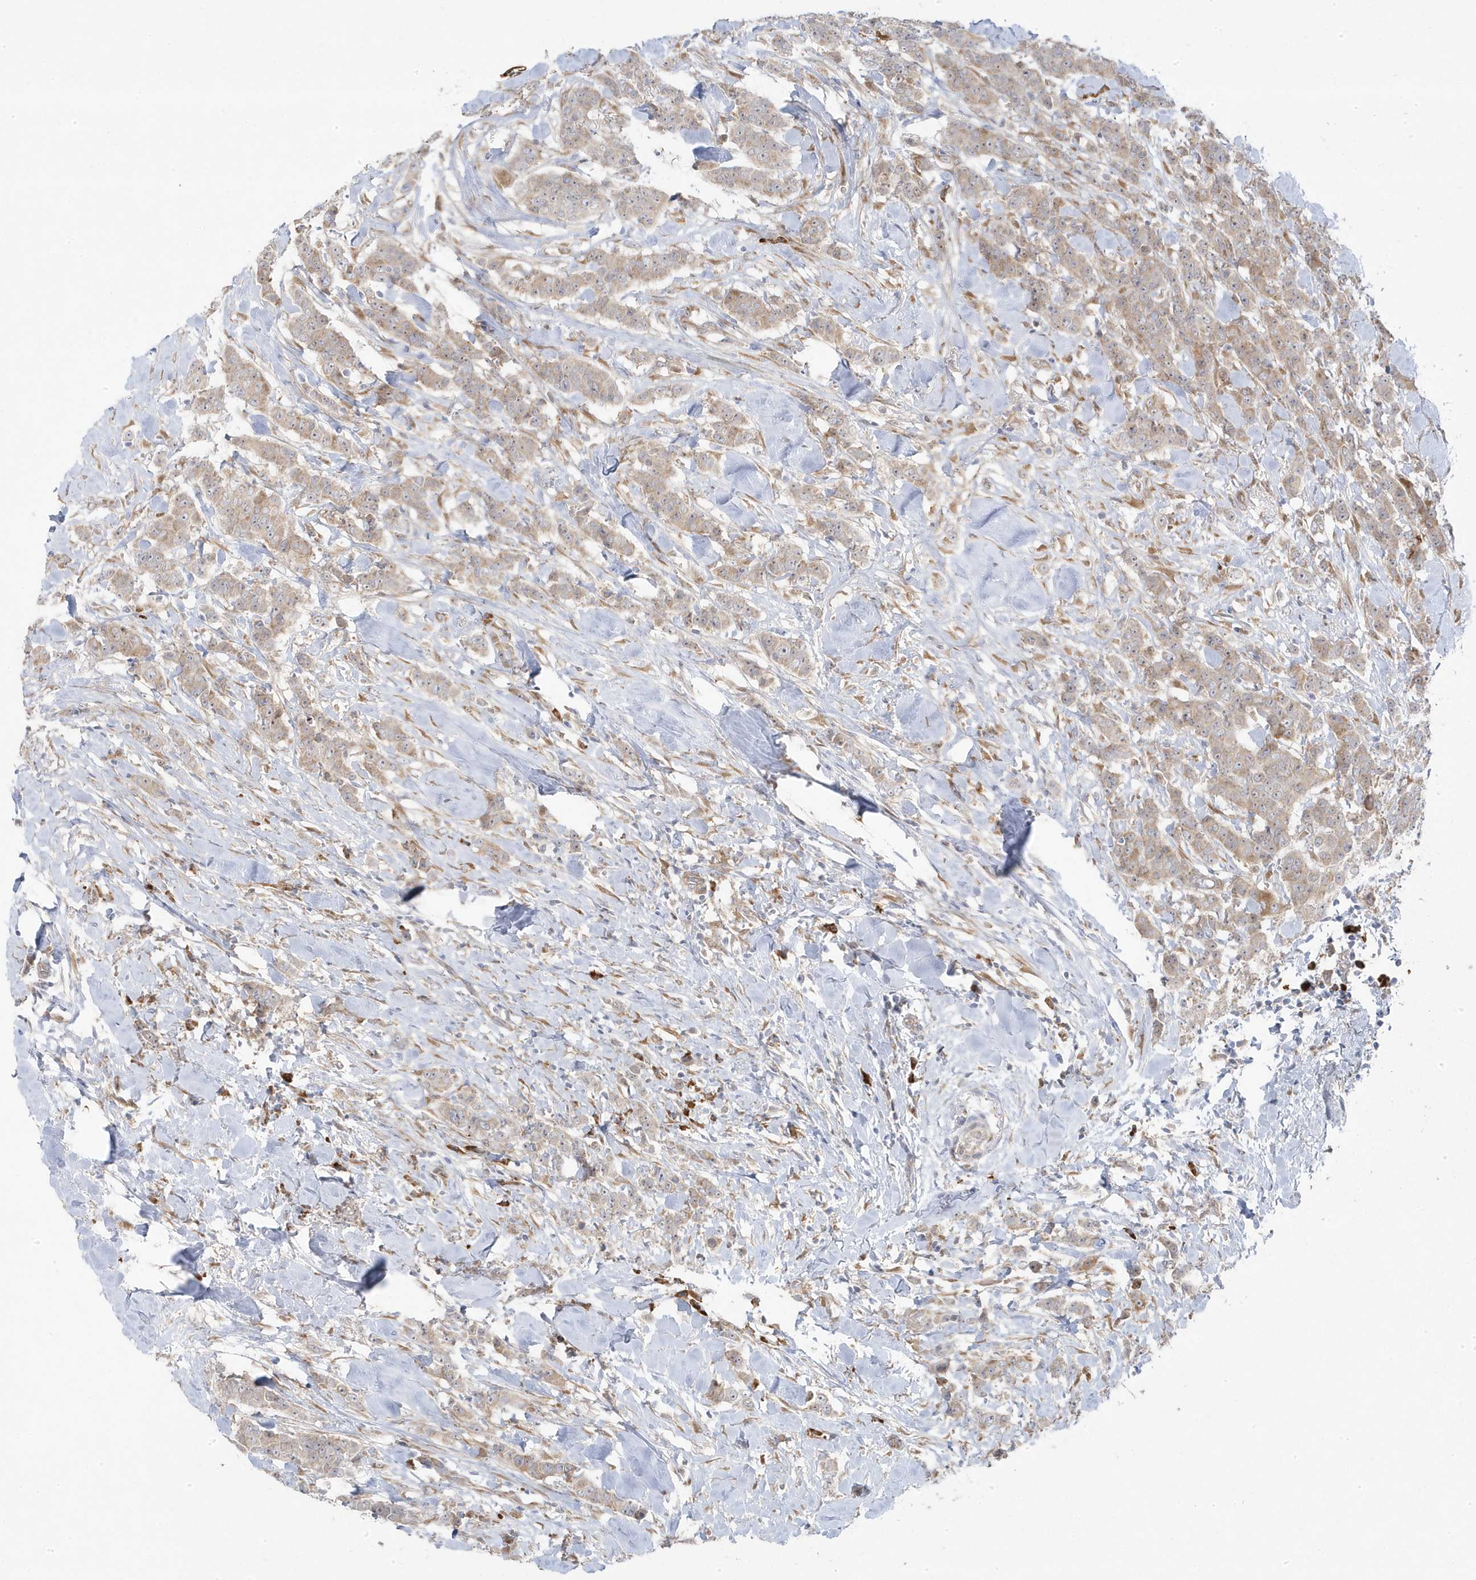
{"staining": {"intensity": "weak", "quantity": ">75%", "location": "cytoplasmic/membranous"}, "tissue": "breast cancer", "cell_type": "Tumor cells", "image_type": "cancer", "snomed": [{"axis": "morphology", "description": "Duct carcinoma"}, {"axis": "topography", "description": "Breast"}], "caption": "An image of breast cancer stained for a protein reveals weak cytoplasmic/membranous brown staining in tumor cells.", "gene": "ZNF654", "patient": {"sex": "female", "age": 40}}